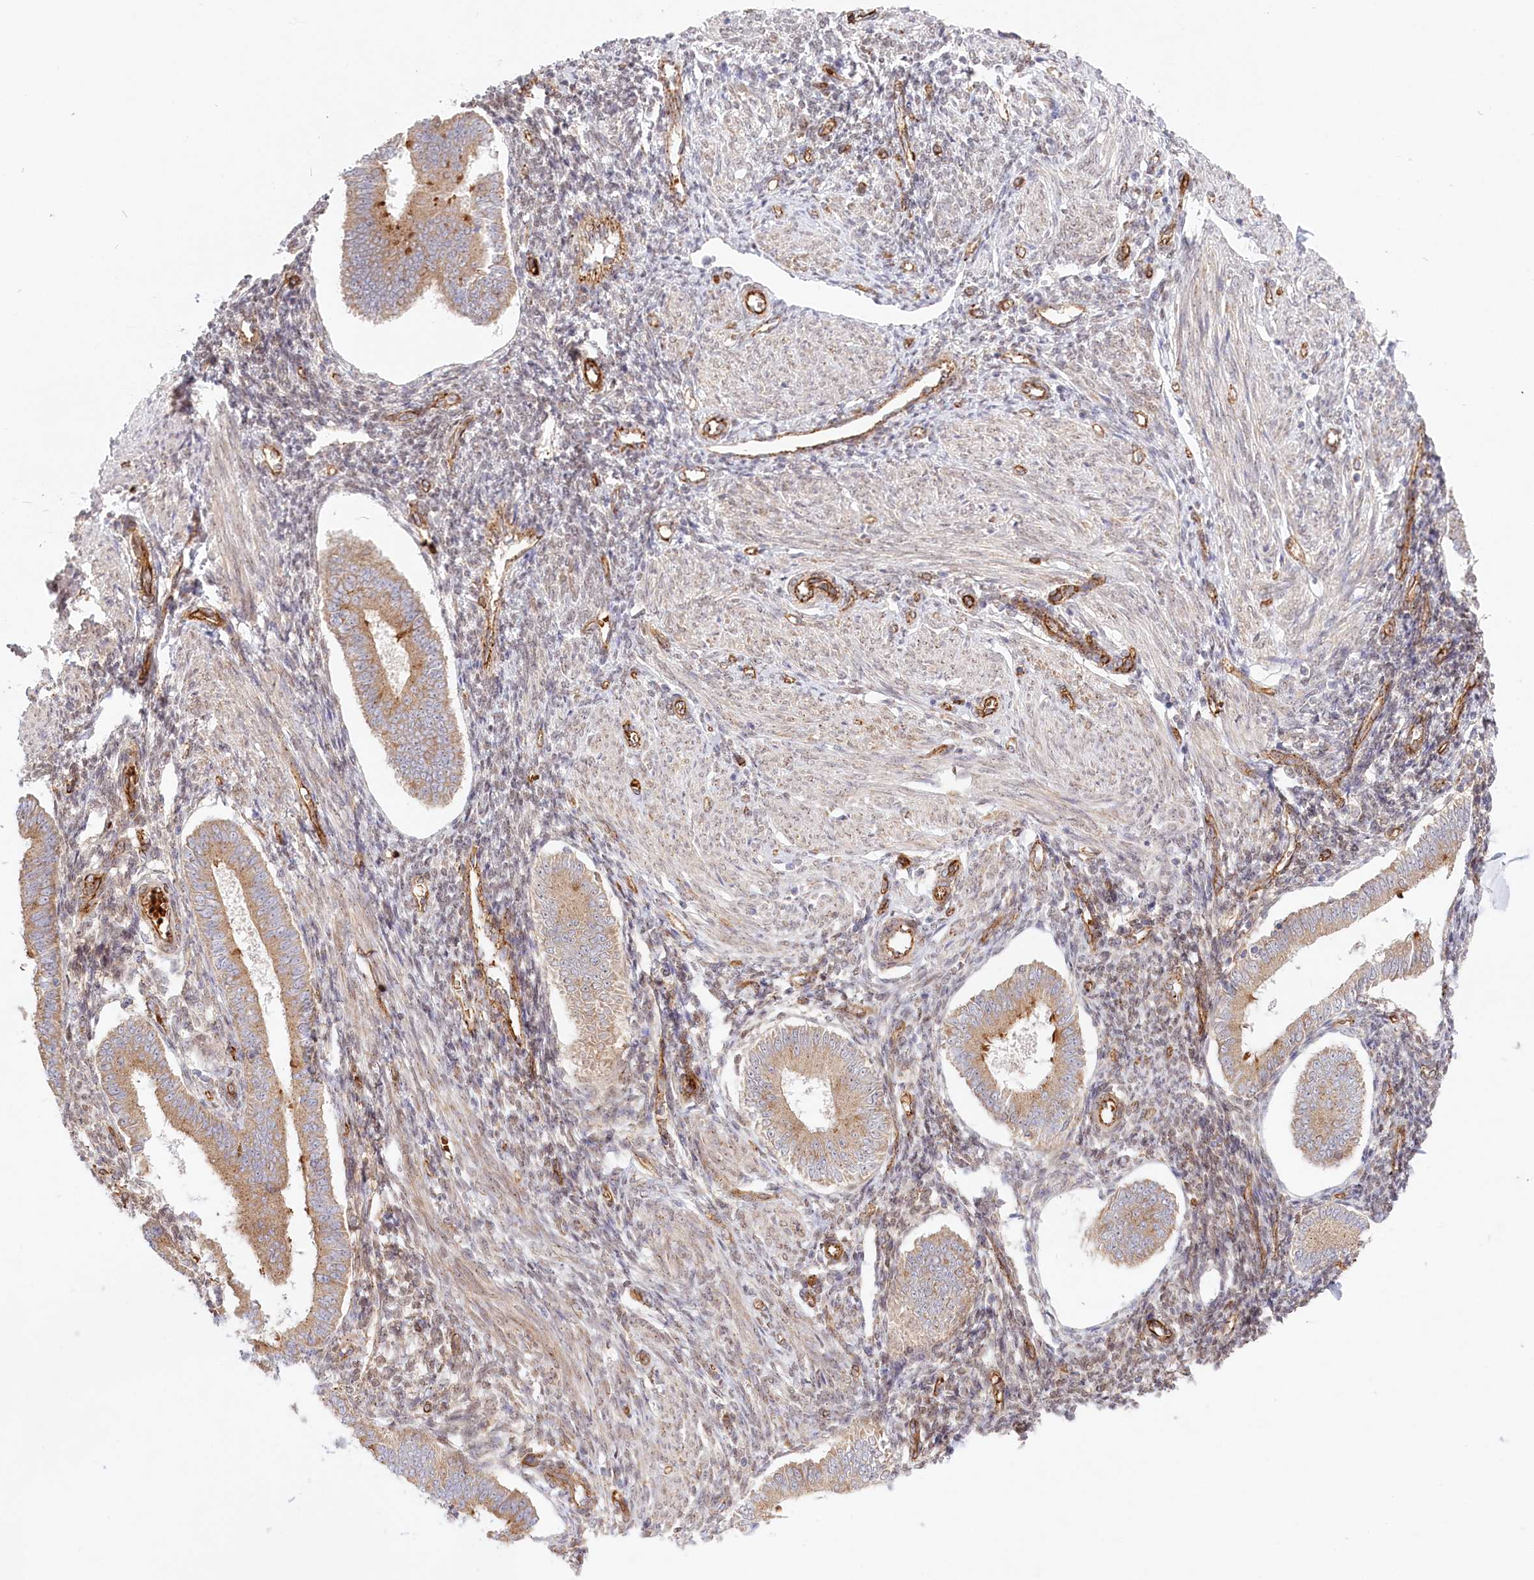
{"staining": {"intensity": "negative", "quantity": "none", "location": "none"}, "tissue": "endometrium", "cell_type": "Cells in endometrial stroma", "image_type": "normal", "snomed": [{"axis": "morphology", "description": "Normal tissue, NOS"}, {"axis": "topography", "description": "Uterus"}, {"axis": "topography", "description": "Endometrium"}], "caption": "This is a image of immunohistochemistry staining of benign endometrium, which shows no positivity in cells in endometrial stroma.", "gene": "COMMD3", "patient": {"sex": "female", "age": 48}}